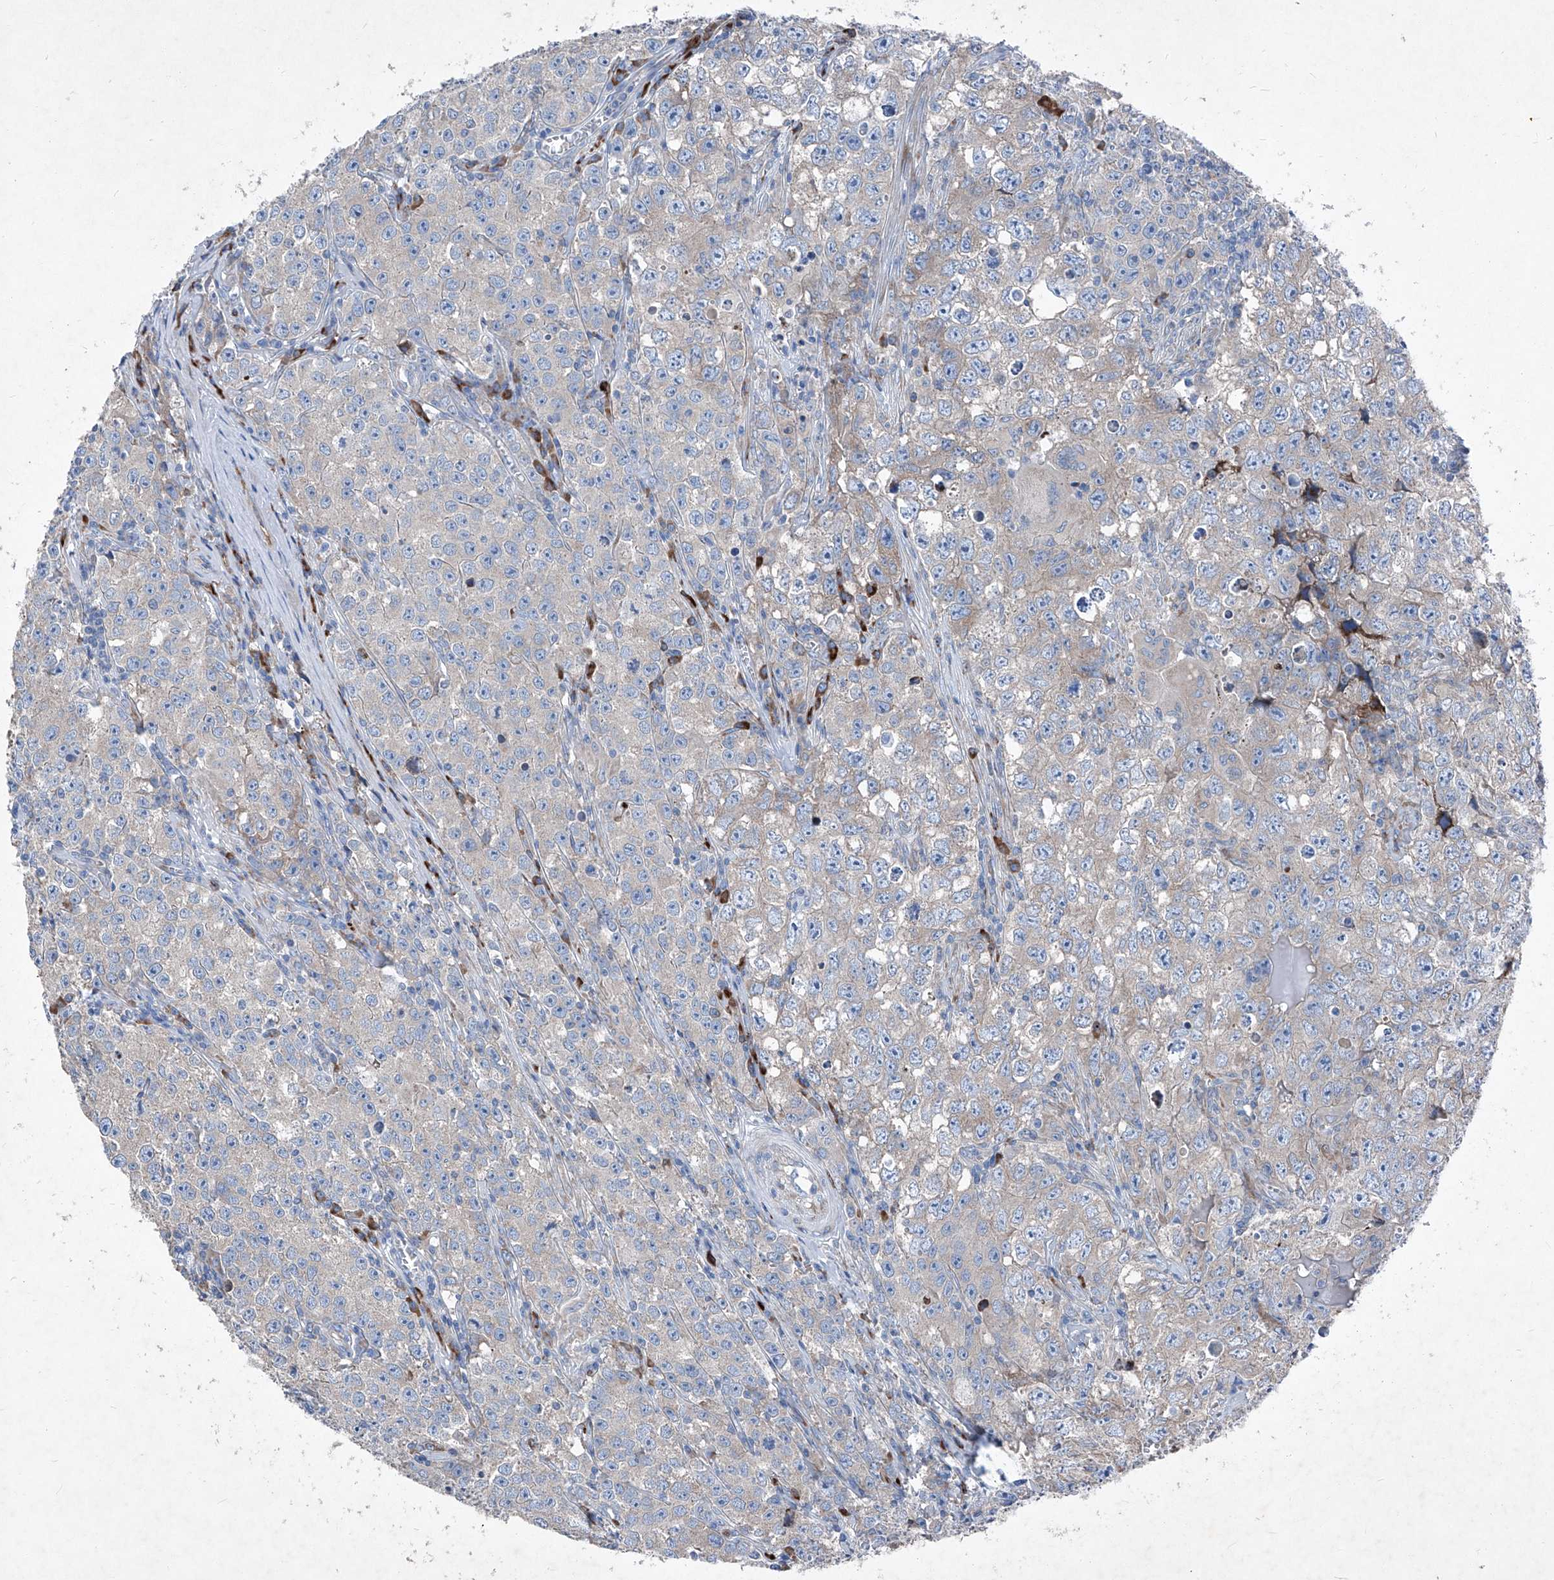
{"staining": {"intensity": "weak", "quantity": "<25%", "location": "cytoplasmic/membranous"}, "tissue": "testis cancer", "cell_type": "Tumor cells", "image_type": "cancer", "snomed": [{"axis": "morphology", "description": "Seminoma, NOS"}, {"axis": "morphology", "description": "Carcinoma, Embryonal, NOS"}, {"axis": "topography", "description": "Testis"}], "caption": "DAB immunohistochemical staining of embryonal carcinoma (testis) exhibits no significant staining in tumor cells.", "gene": "IFI27", "patient": {"sex": "male", "age": 43}}